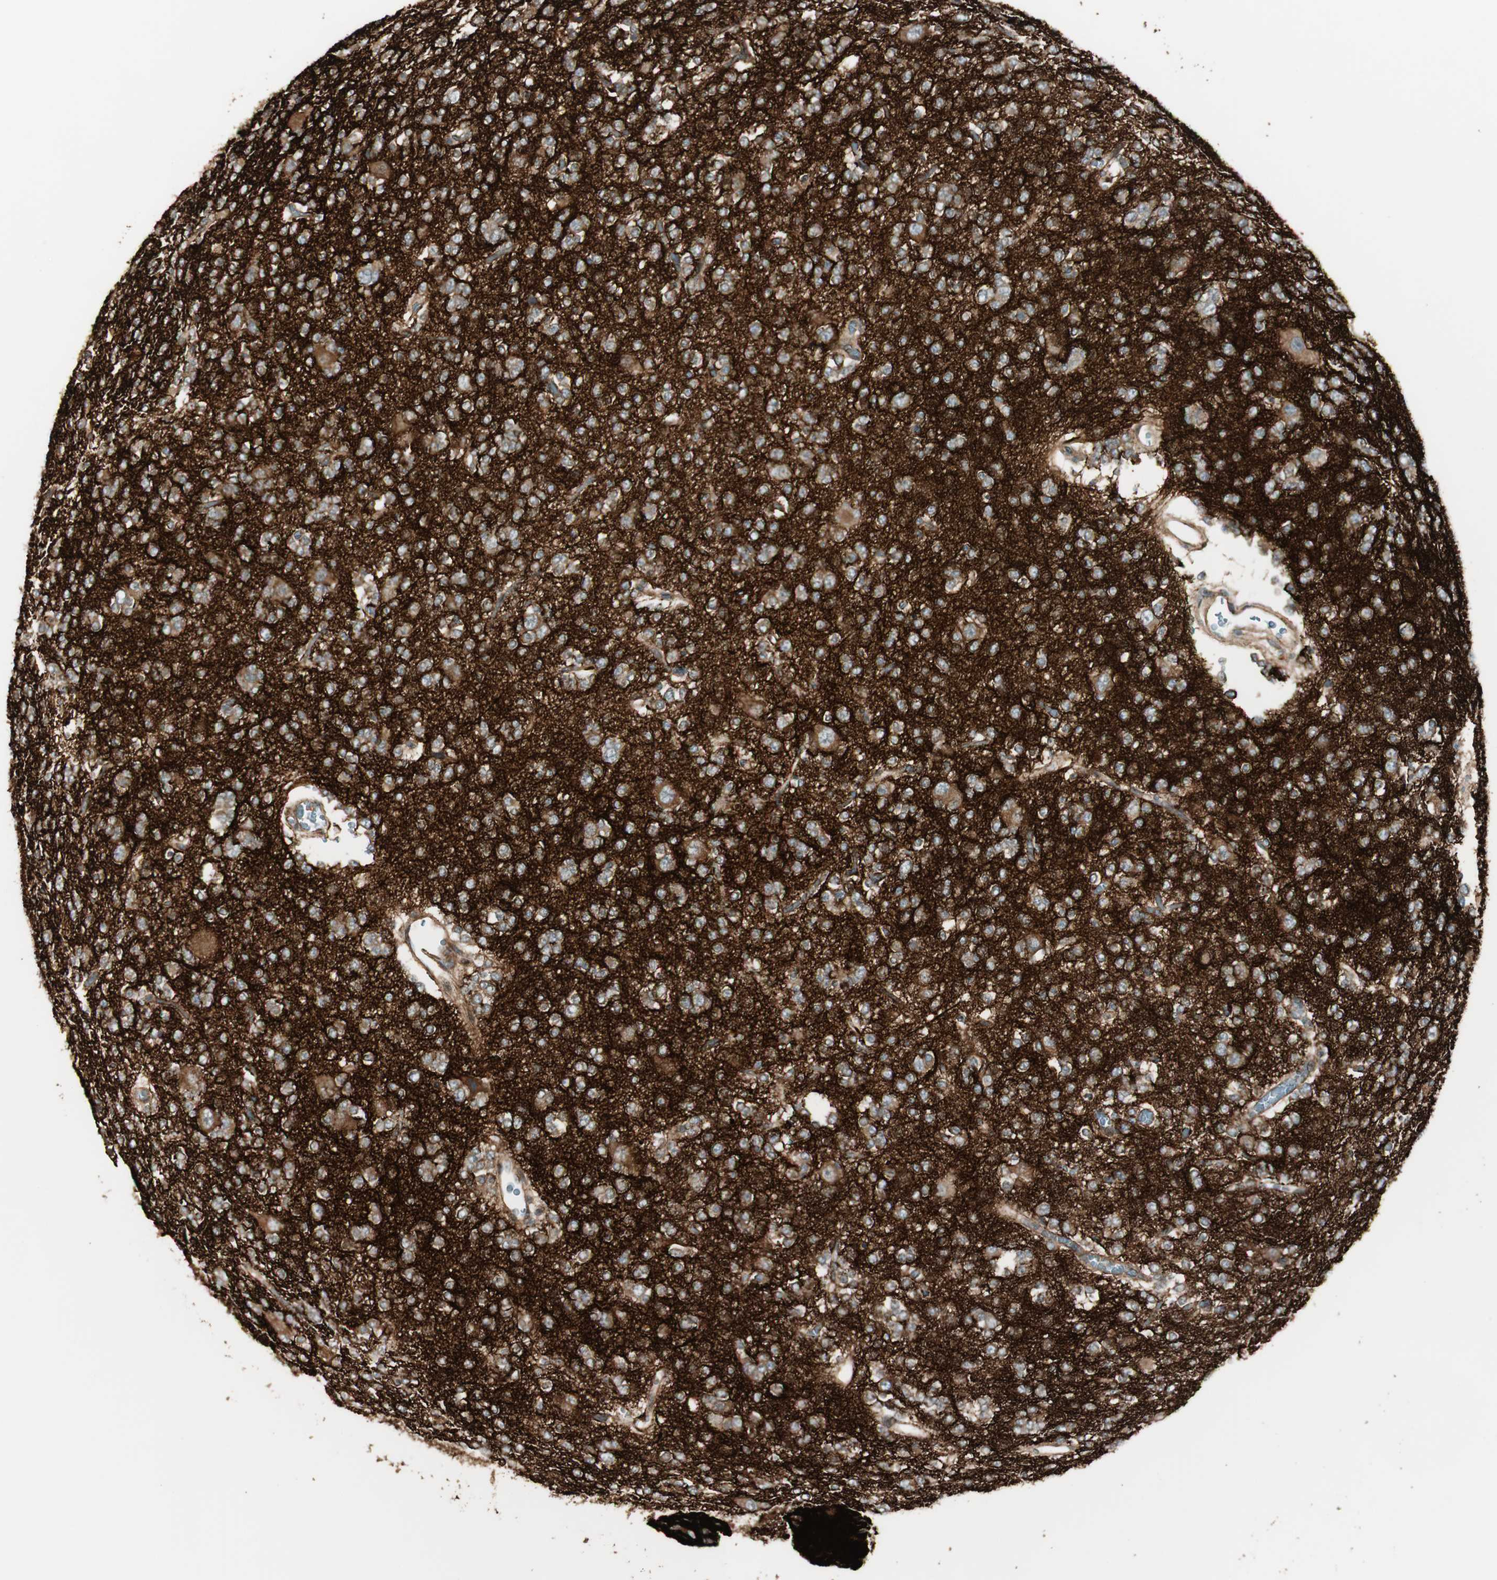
{"staining": {"intensity": "negative", "quantity": "none", "location": "none"}, "tissue": "glioma", "cell_type": "Tumor cells", "image_type": "cancer", "snomed": [{"axis": "morphology", "description": "Glioma, malignant, Low grade"}, {"axis": "topography", "description": "Brain"}], "caption": "Photomicrograph shows no protein staining in tumor cells of glioma tissue. (Immunohistochemistry, brightfield microscopy, high magnification).", "gene": "PPP2R5E", "patient": {"sex": "male", "age": 38}}